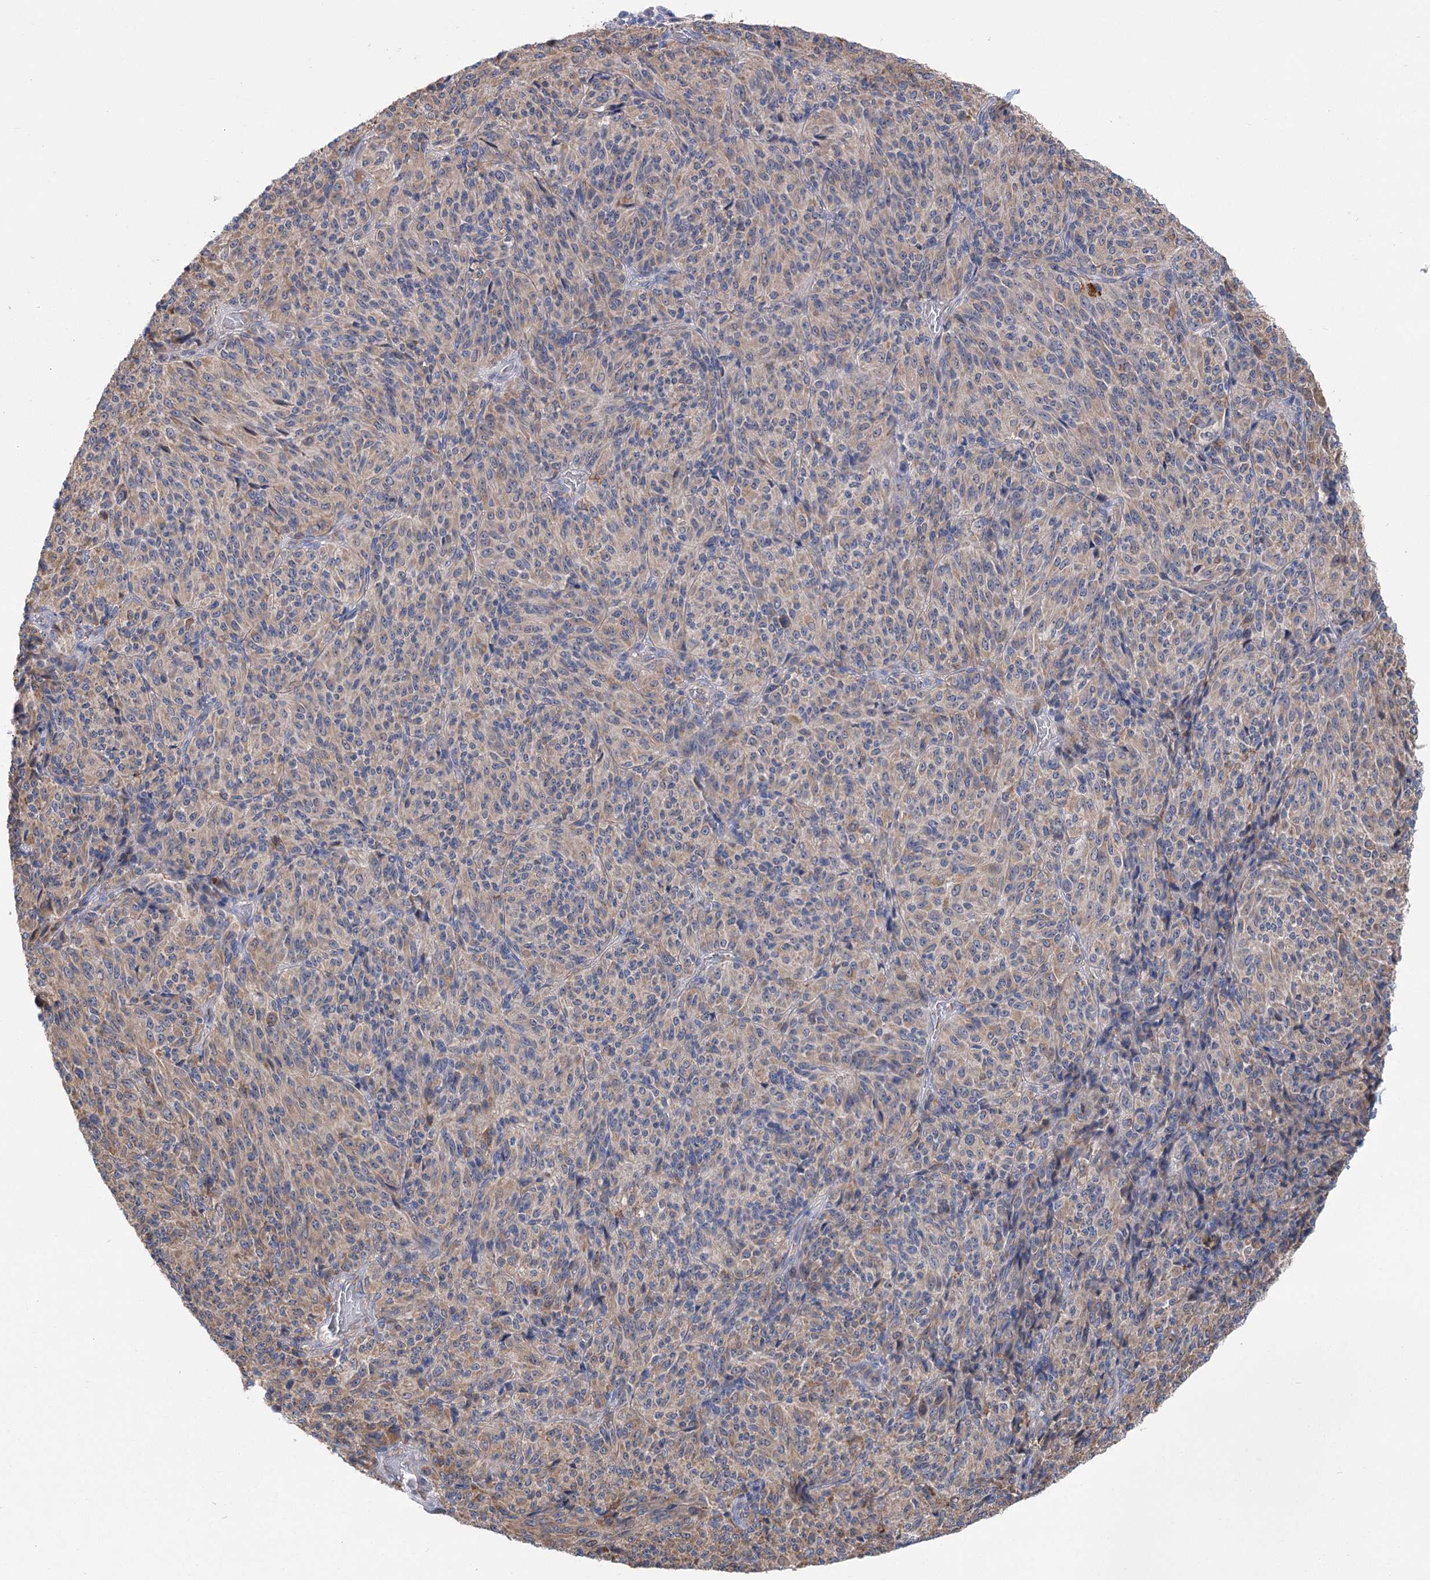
{"staining": {"intensity": "moderate", "quantity": "<25%", "location": "cytoplasmic/membranous"}, "tissue": "melanoma", "cell_type": "Tumor cells", "image_type": "cancer", "snomed": [{"axis": "morphology", "description": "Malignant melanoma, Metastatic site"}, {"axis": "topography", "description": "Brain"}], "caption": "This is a micrograph of IHC staining of melanoma, which shows moderate expression in the cytoplasmic/membranous of tumor cells.", "gene": "METTL24", "patient": {"sex": "female", "age": 56}}